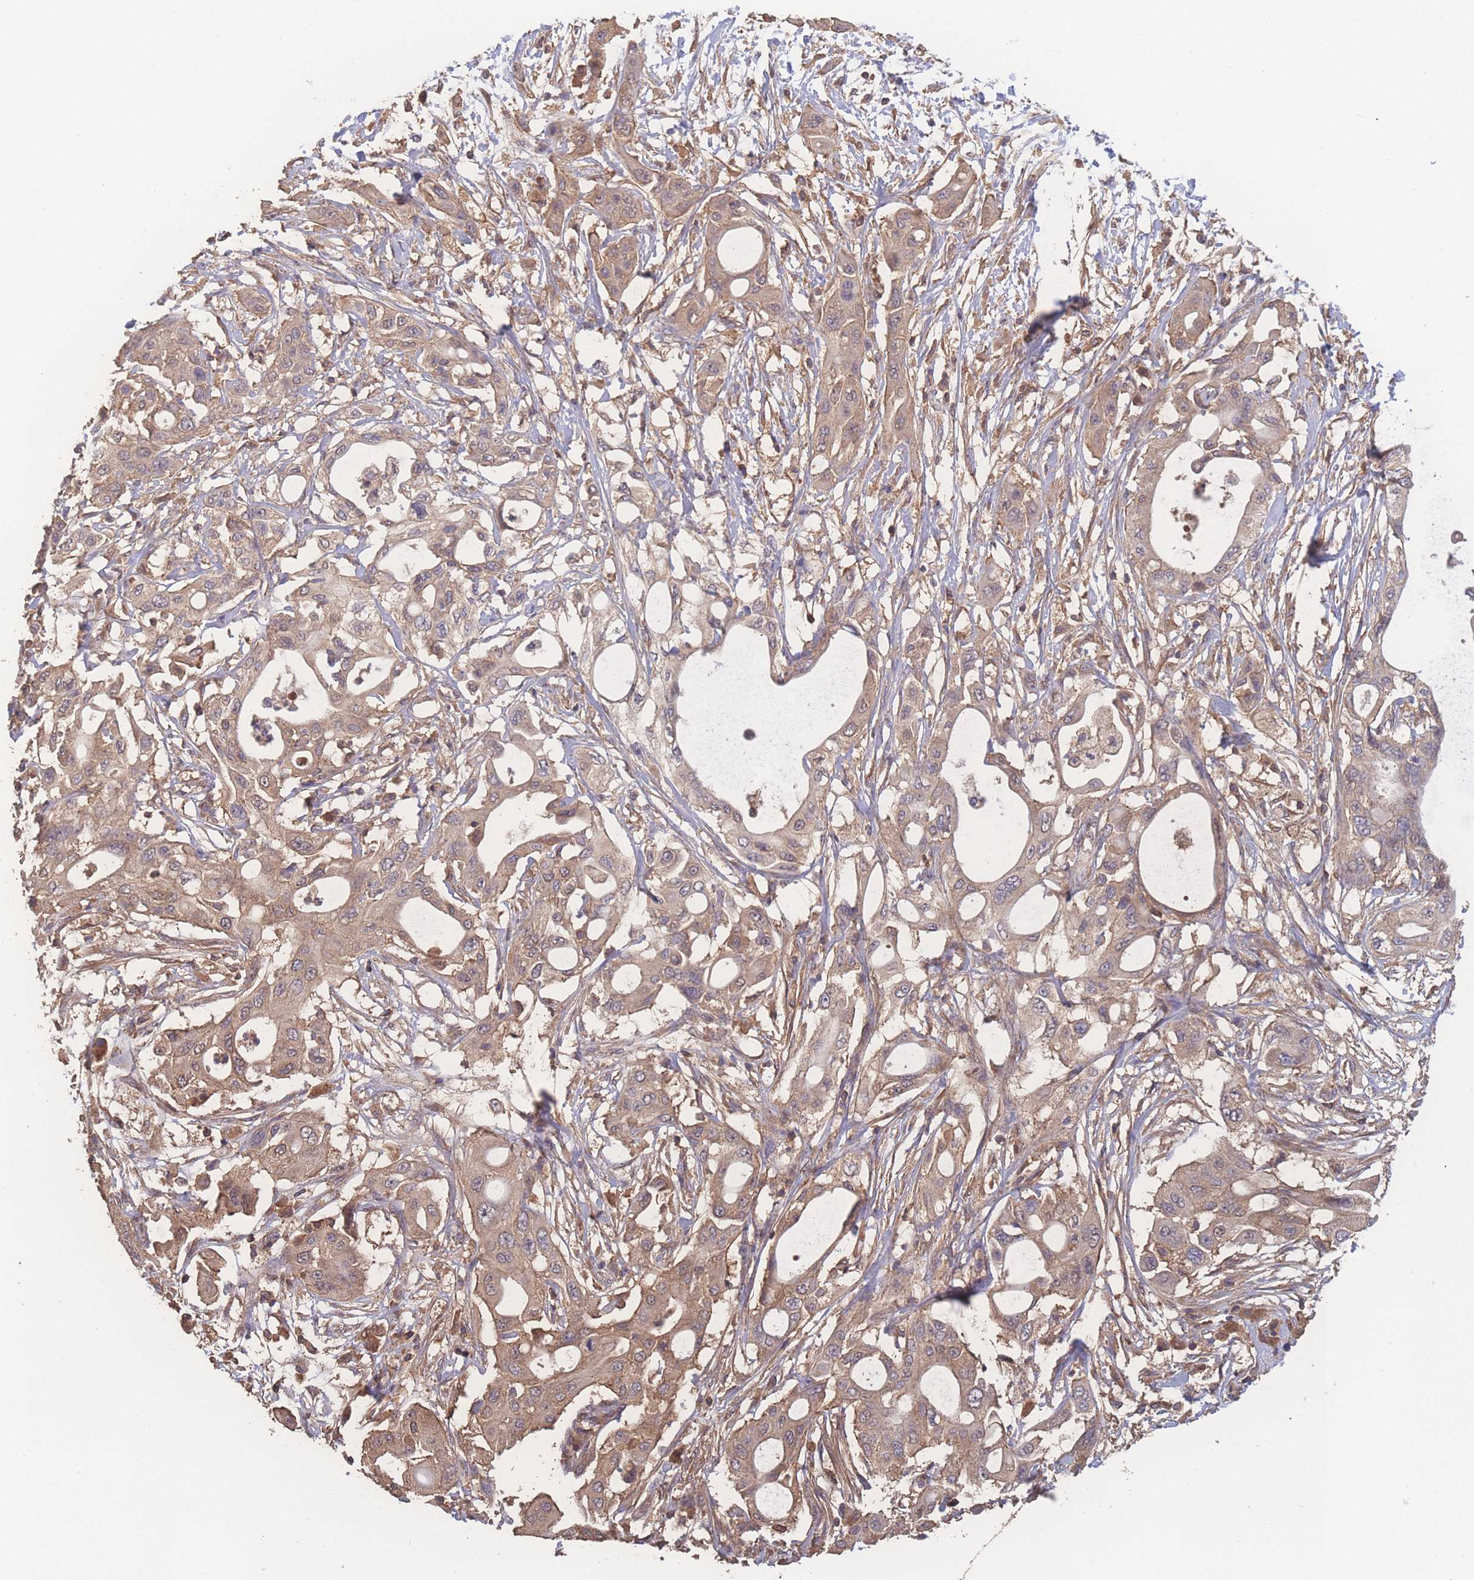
{"staining": {"intensity": "moderate", "quantity": "25%-75%", "location": "cytoplasmic/membranous"}, "tissue": "pancreatic cancer", "cell_type": "Tumor cells", "image_type": "cancer", "snomed": [{"axis": "morphology", "description": "Adenocarcinoma, NOS"}, {"axis": "topography", "description": "Pancreas"}], "caption": "High-magnification brightfield microscopy of adenocarcinoma (pancreatic) stained with DAB (3,3'-diaminobenzidine) (brown) and counterstained with hematoxylin (blue). tumor cells exhibit moderate cytoplasmic/membranous positivity is appreciated in approximately25%-75% of cells.", "gene": "ATXN10", "patient": {"sex": "male", "age": 68}}